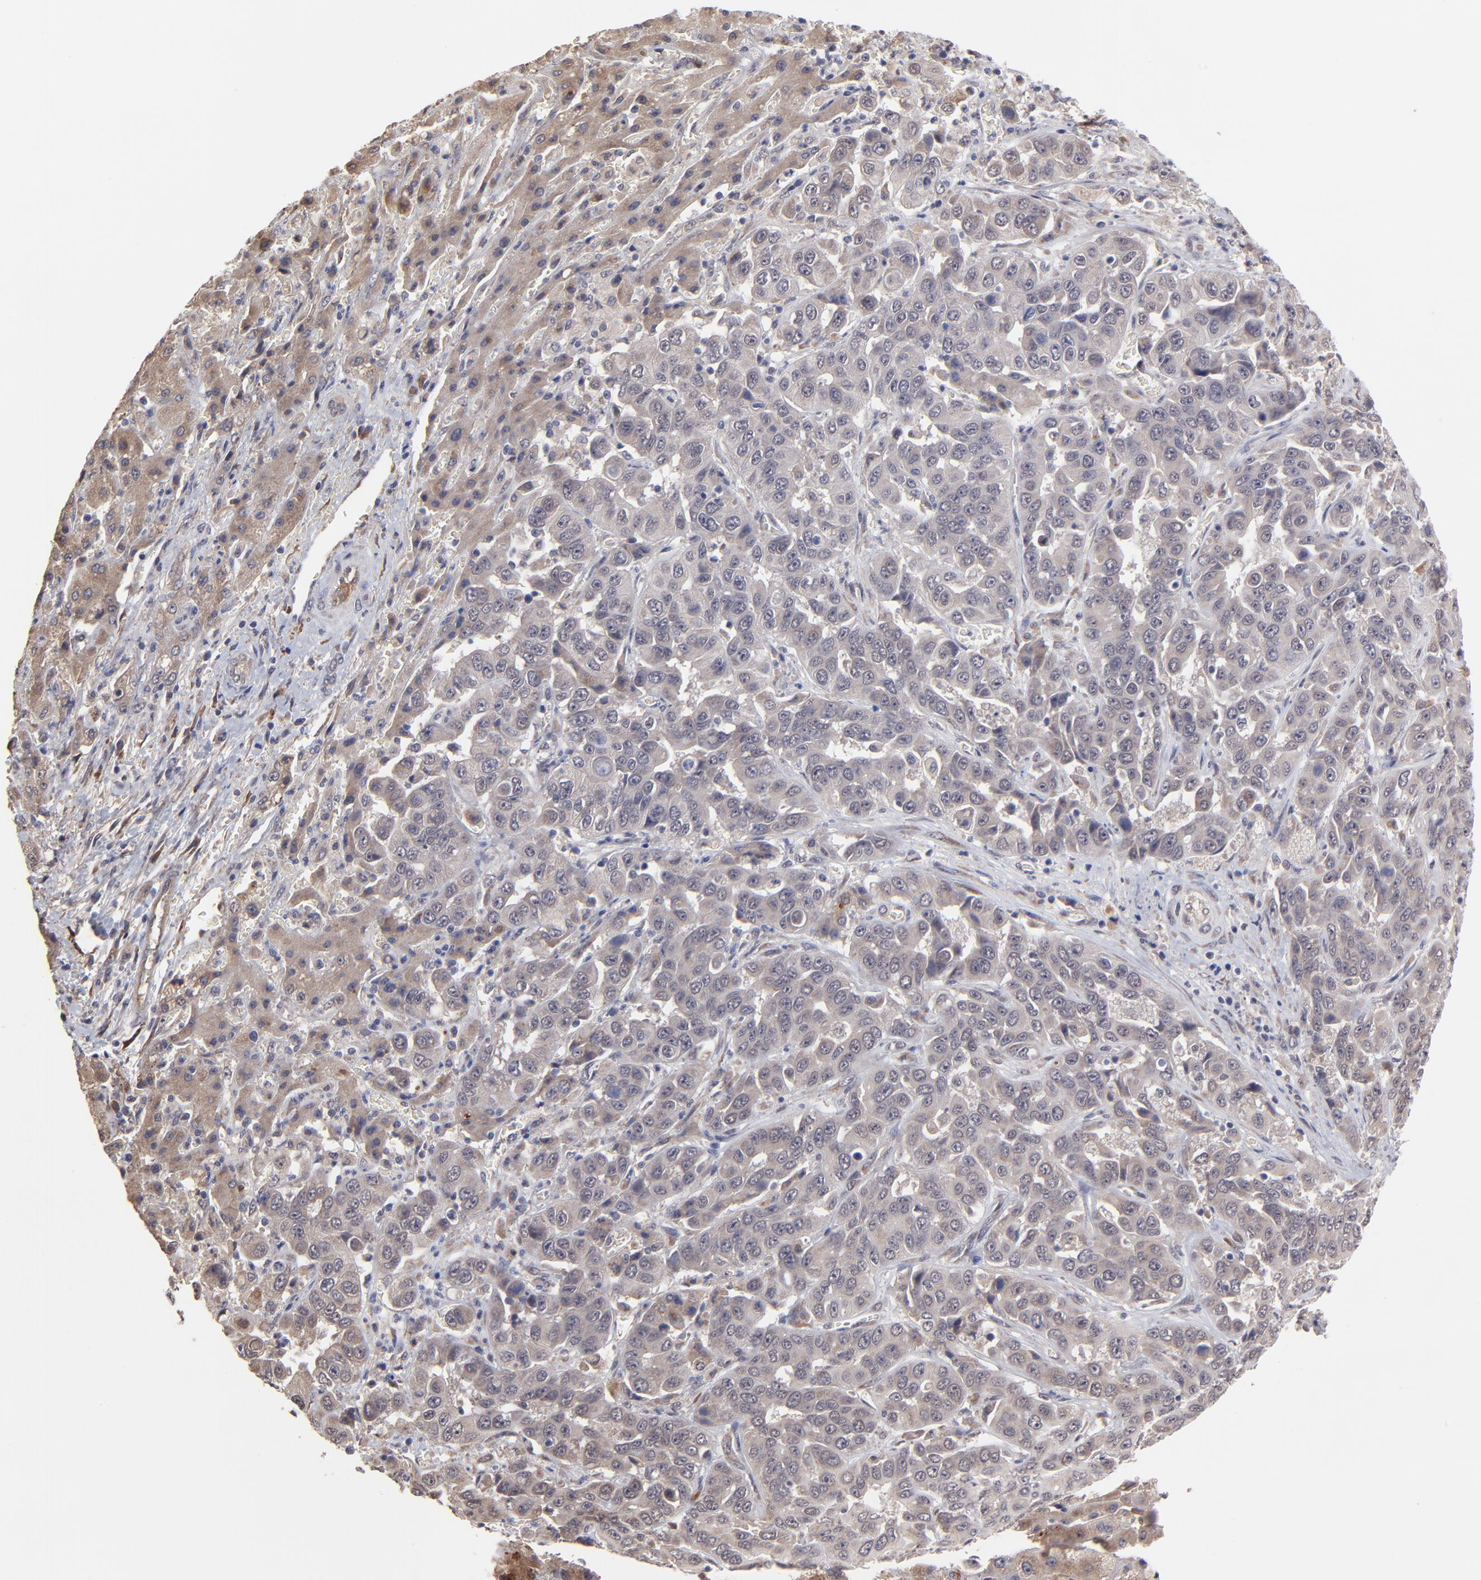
{"staining": {"intensity": "weak", "quantity": "<25%", "location": "cytoplasmic/membranous"}, "tissue": "liver cancer", "cell_type": "Tumor cells", "image_type": "cancer", "snomed": [{"axis": "morphology", "description": "Cholangiocarcinoma"}, {"axis": "topography", "description": "Liver"}], "caption": "Immunohistochemistry photomicrograph of neoplastic tissue: human liver cholangiocarcinoma stained with DAB (3,3'-diaminobenzidine) shows no significant protein staining in tumor cells.", "gene": "CHL1", "patient": {"sex": "female", "age": 52}}